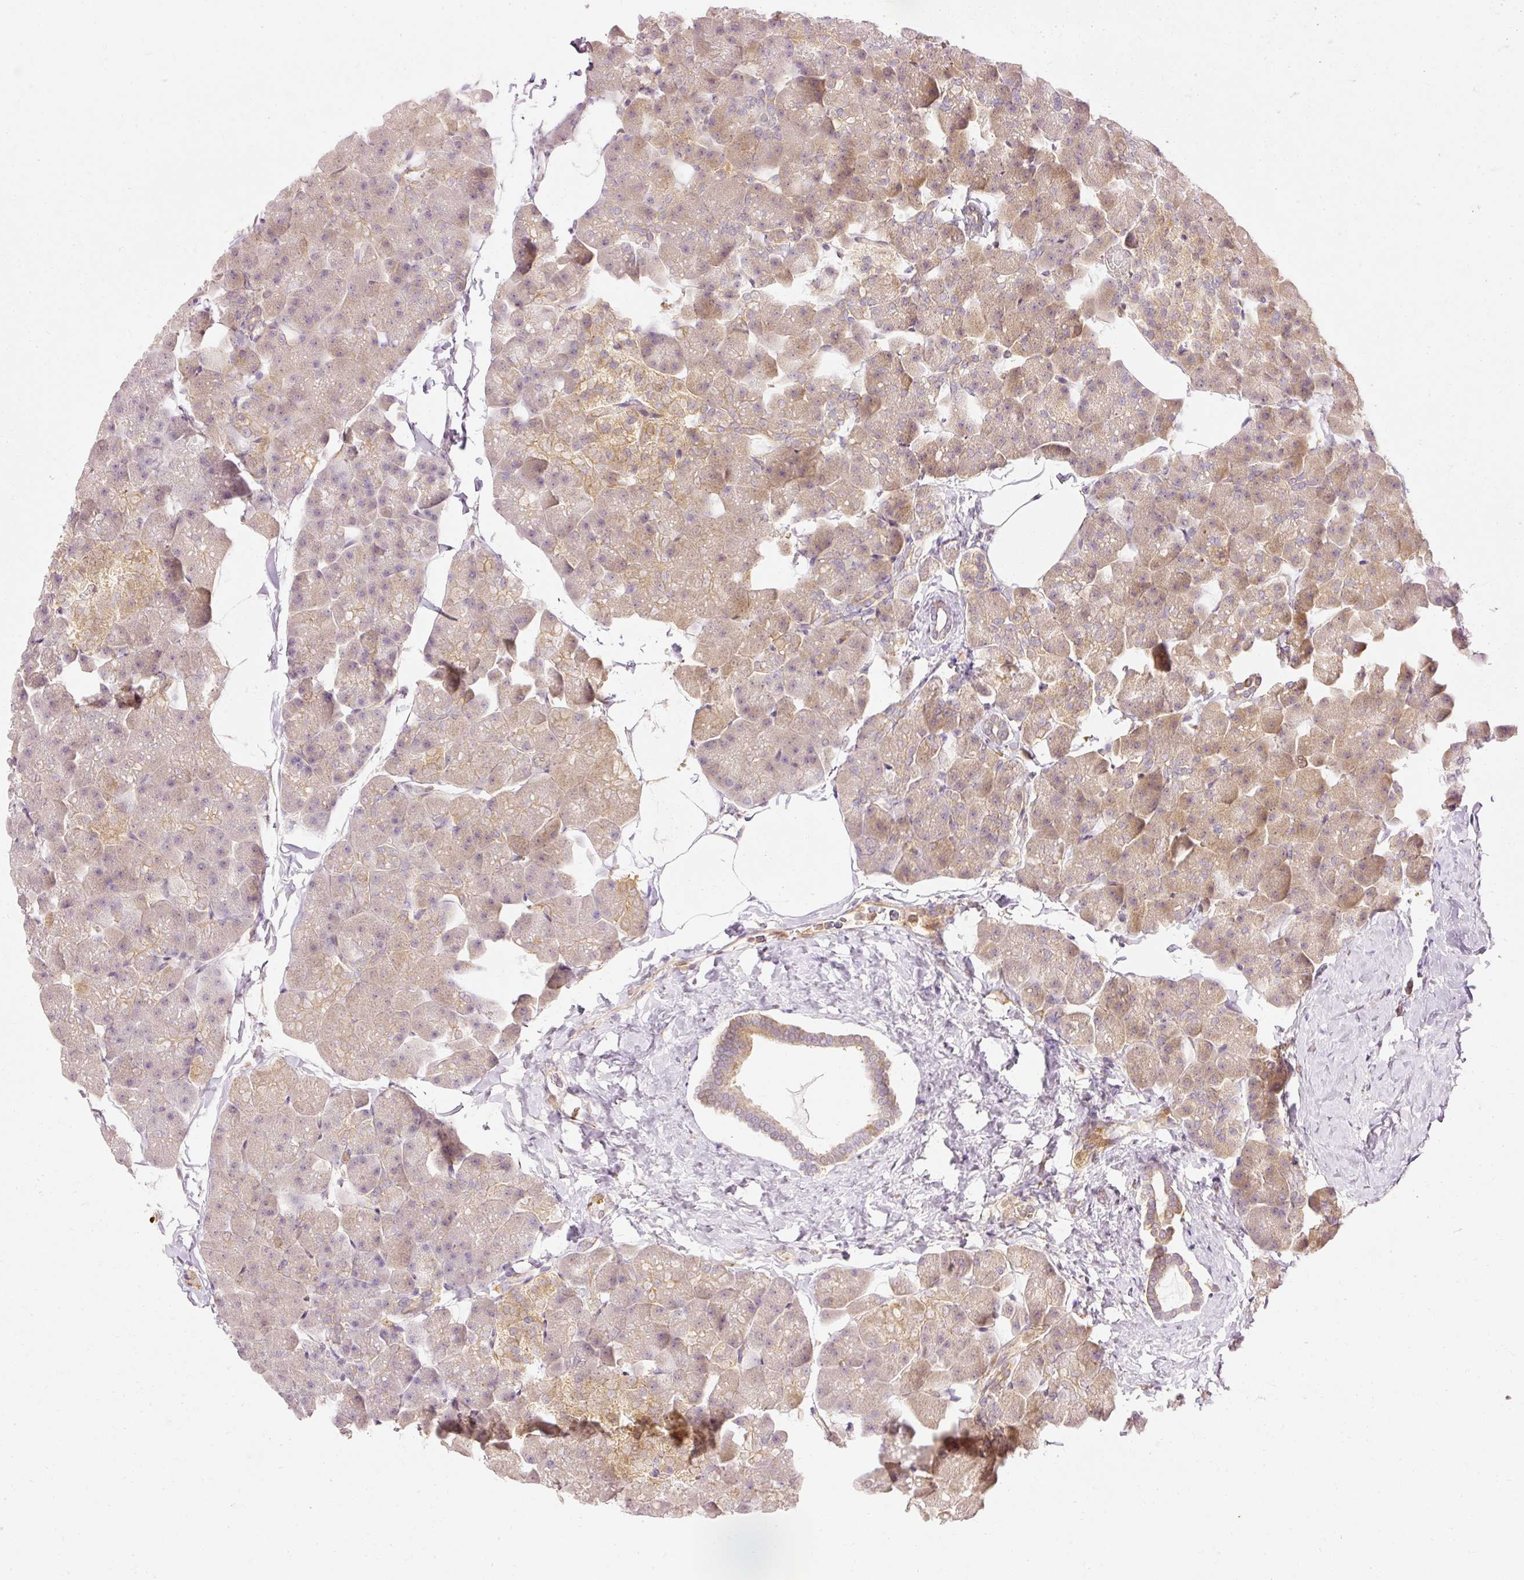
{"staining": {"intensity": "moderate", "quantity": "<25%", "location": "cytoplasmic/membranous"}, "tissue": "pancreas", "cell_type": "Exocrine glandular cells", "image_type": "normal", "snomed": [{"axis": "morphology", "description": "Normal tissue, NOS"}, {"axis": "topography", "description": "Pancreas"}], "caption": "Immunohistochemistry (IHC) histopathology image of benign pancreas stained for a protein (brown), which reveals low levels of moderate cytoplasmic/membranous expression in about <25% of exocrine glandular cells.", "gene": "ARMH3", "patient": {"sex": "male", "age": 35}}